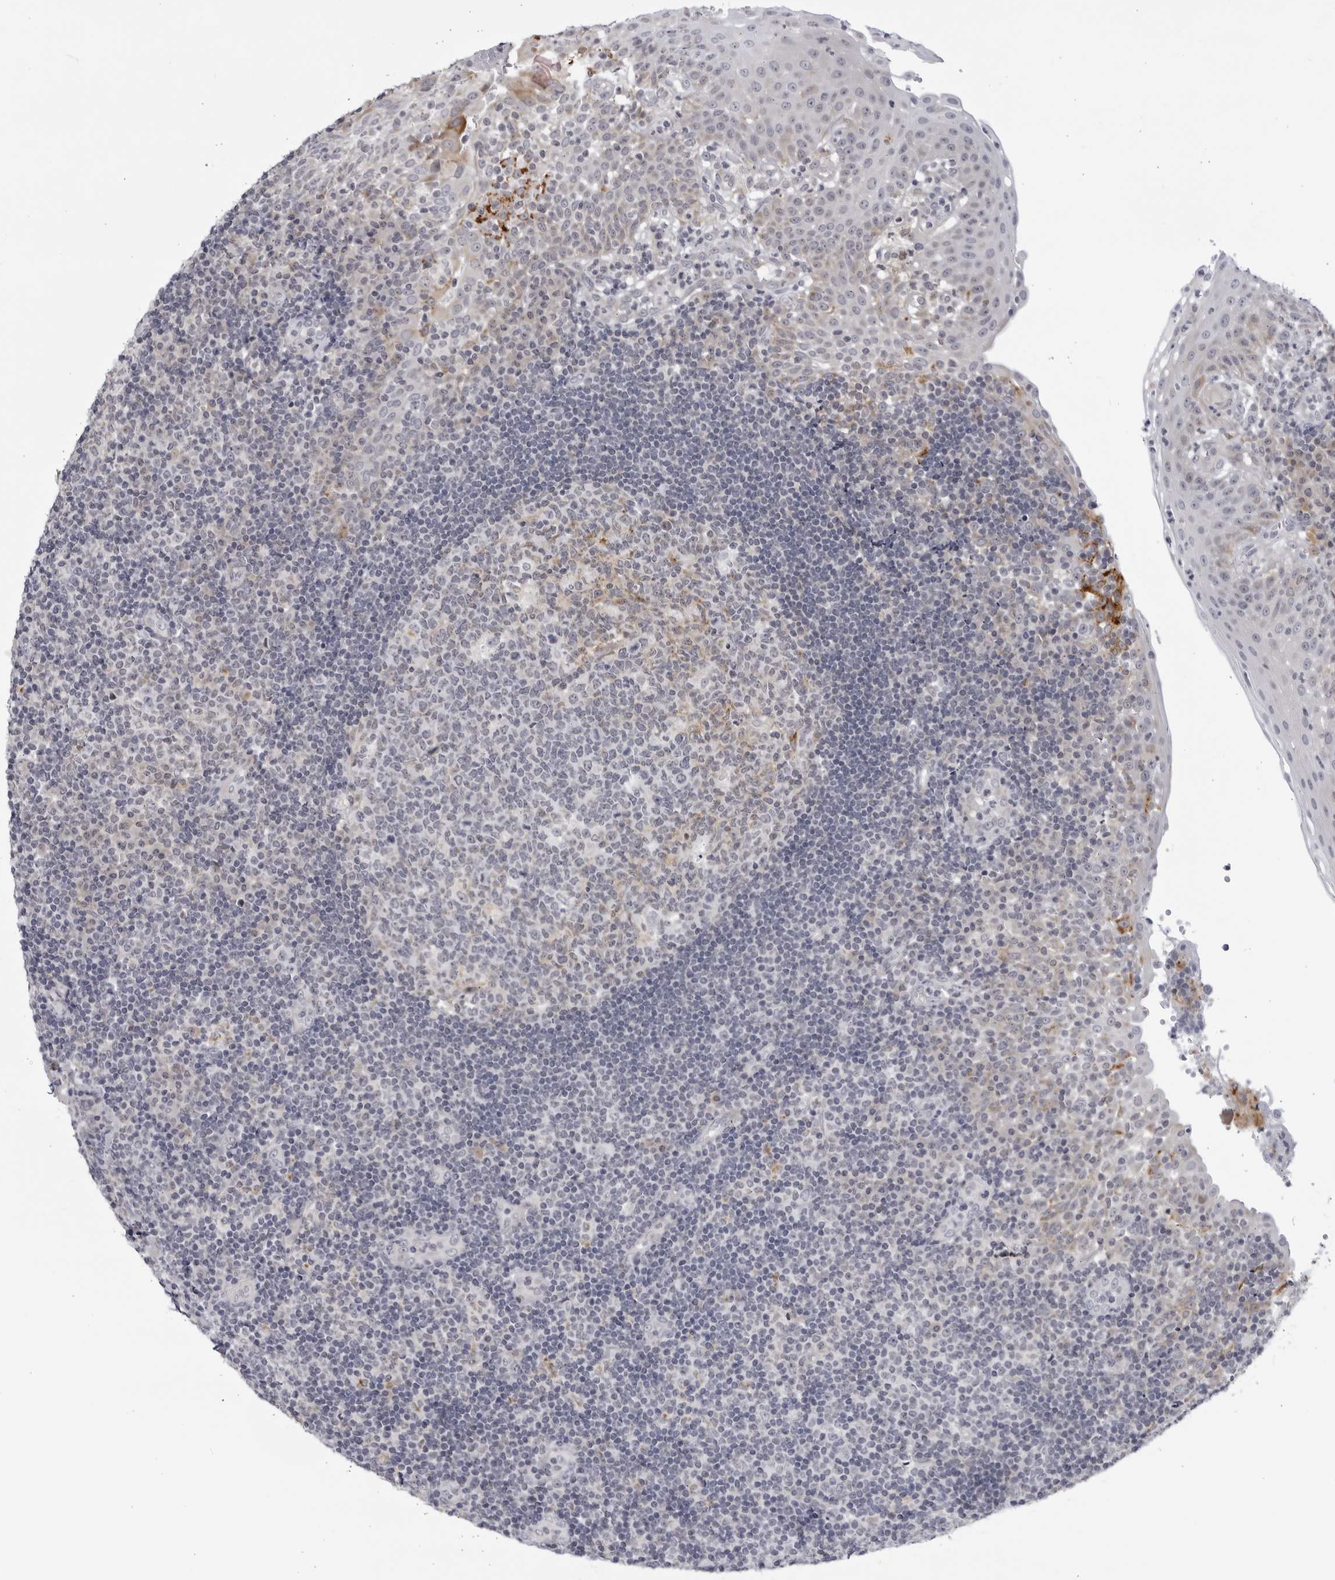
{"staining": {"intensity": "weak", "quantity": "<25%", "location": "cytoplasmic/membranous"}, "tissue": "tonsil", "cell_type": "Germinal center cells", "image_type": "normal", "snomed": [{"axis": "morphology", "description": "Normal tissue, NOS"}, {"axis": "topography", "description": "Tonsil"}], "caption": "Immunohistochemistry photomicrograph of benign human tonsil stained for a protein (brown), which demonstrates no expression in germinal center cells.", "gene": "CNBD1", "patient": {"sex": "female", "age": 40}}